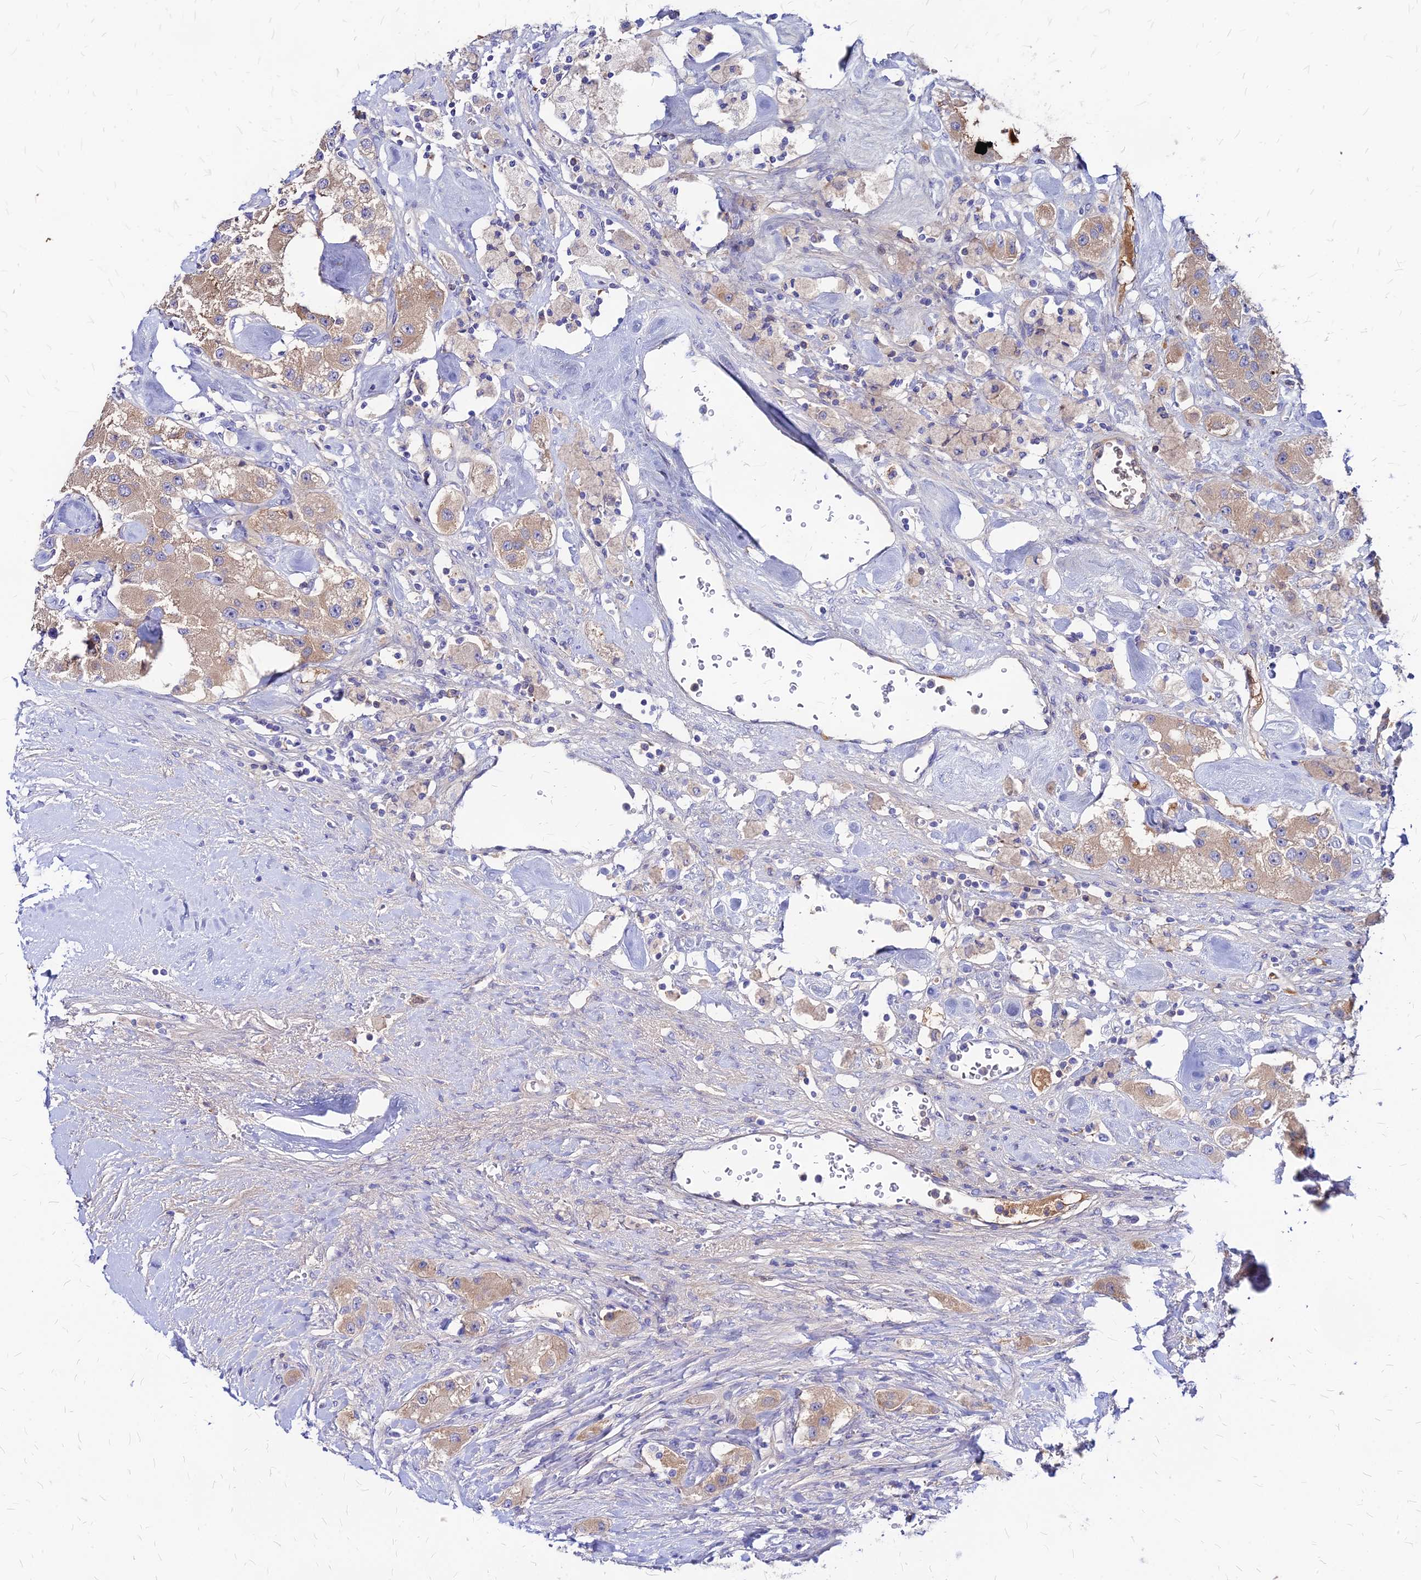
{"staining": {"intensity": "moderate", "quantity": ">75%", "location": "cytoplasmic/membranous"}, "tissue": "carcinoid", "cell_type": "Tumor cells", "image_type": "cancer", "snomed": [{"axis": "morphology", "description": "Carcinoid, malignant, NOS"}, {"axis": "topography", "description": "Pancreas"}], "caption": "An immunohistochemistry histopathology image of neoplastic tissue is shown. Protein staining in brown highlights moderate cytoplasmic/membranous positivity in malignant carcinoid within tumor cells.", "gene": "ACSM6", "patient": {"sex": "male", "age": 41}}